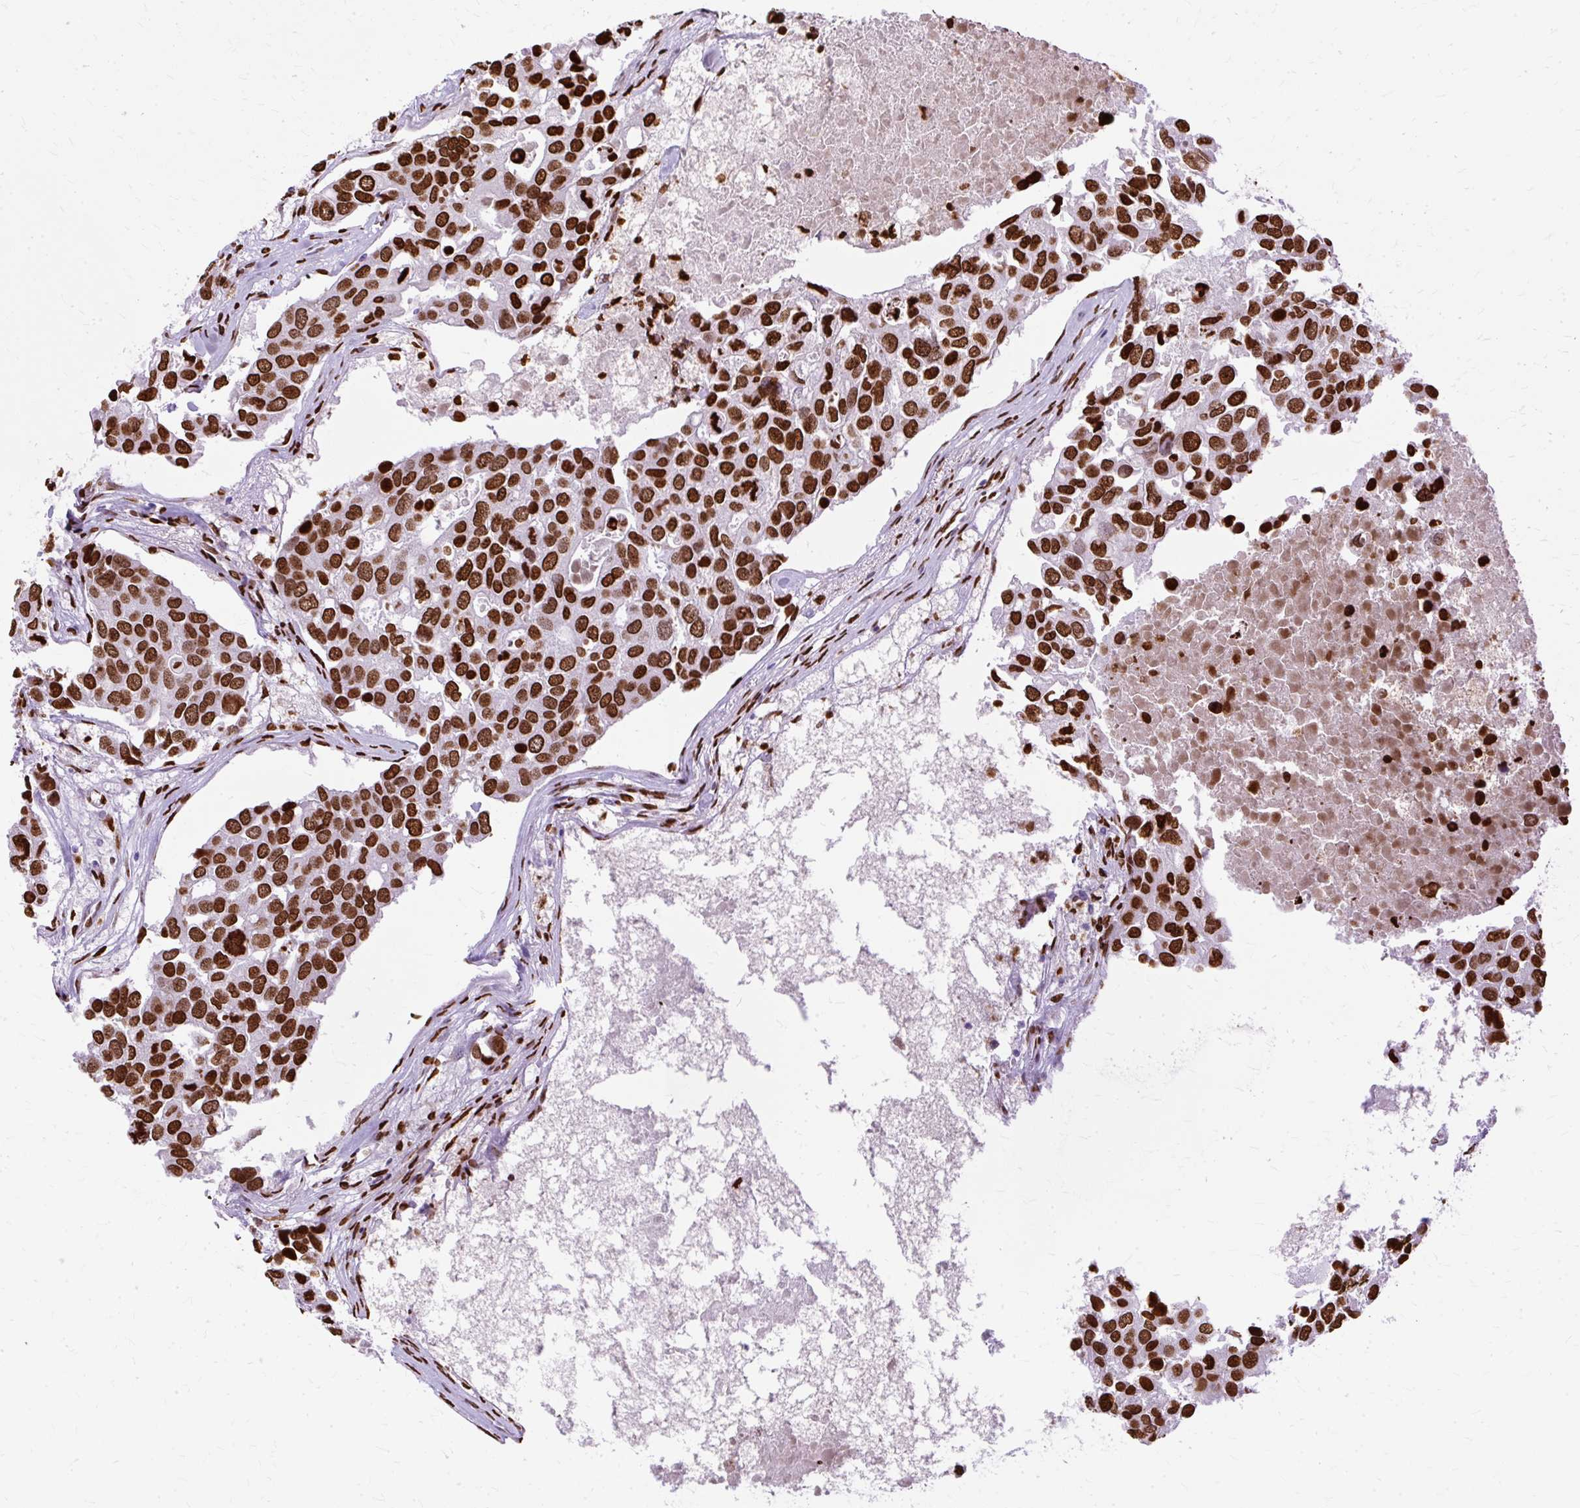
{"staining": {"intensity": "strong", "quantity": ">75%", "location": "nuclear"}, "tissue": "breast cancer", "cell_type": "Tumor cells", "image_type": "cancer", "snomed": [{"axis": "morphology", "description": "Duct carcinoma"}, {"axis": "topography", "description": "Breast"}], "caption": "High-magnification brightfield microscopy of breast cancer (infiltrating ductal carcinoma) stained with DAB (brown) and counterstained with hematoxylin (blue). tumor cells exhibit strong nuclear expression is identified in approximately>75% of cells.", "gene": "TMEM184C", "patient": {"sex": "female", "age": 83}}